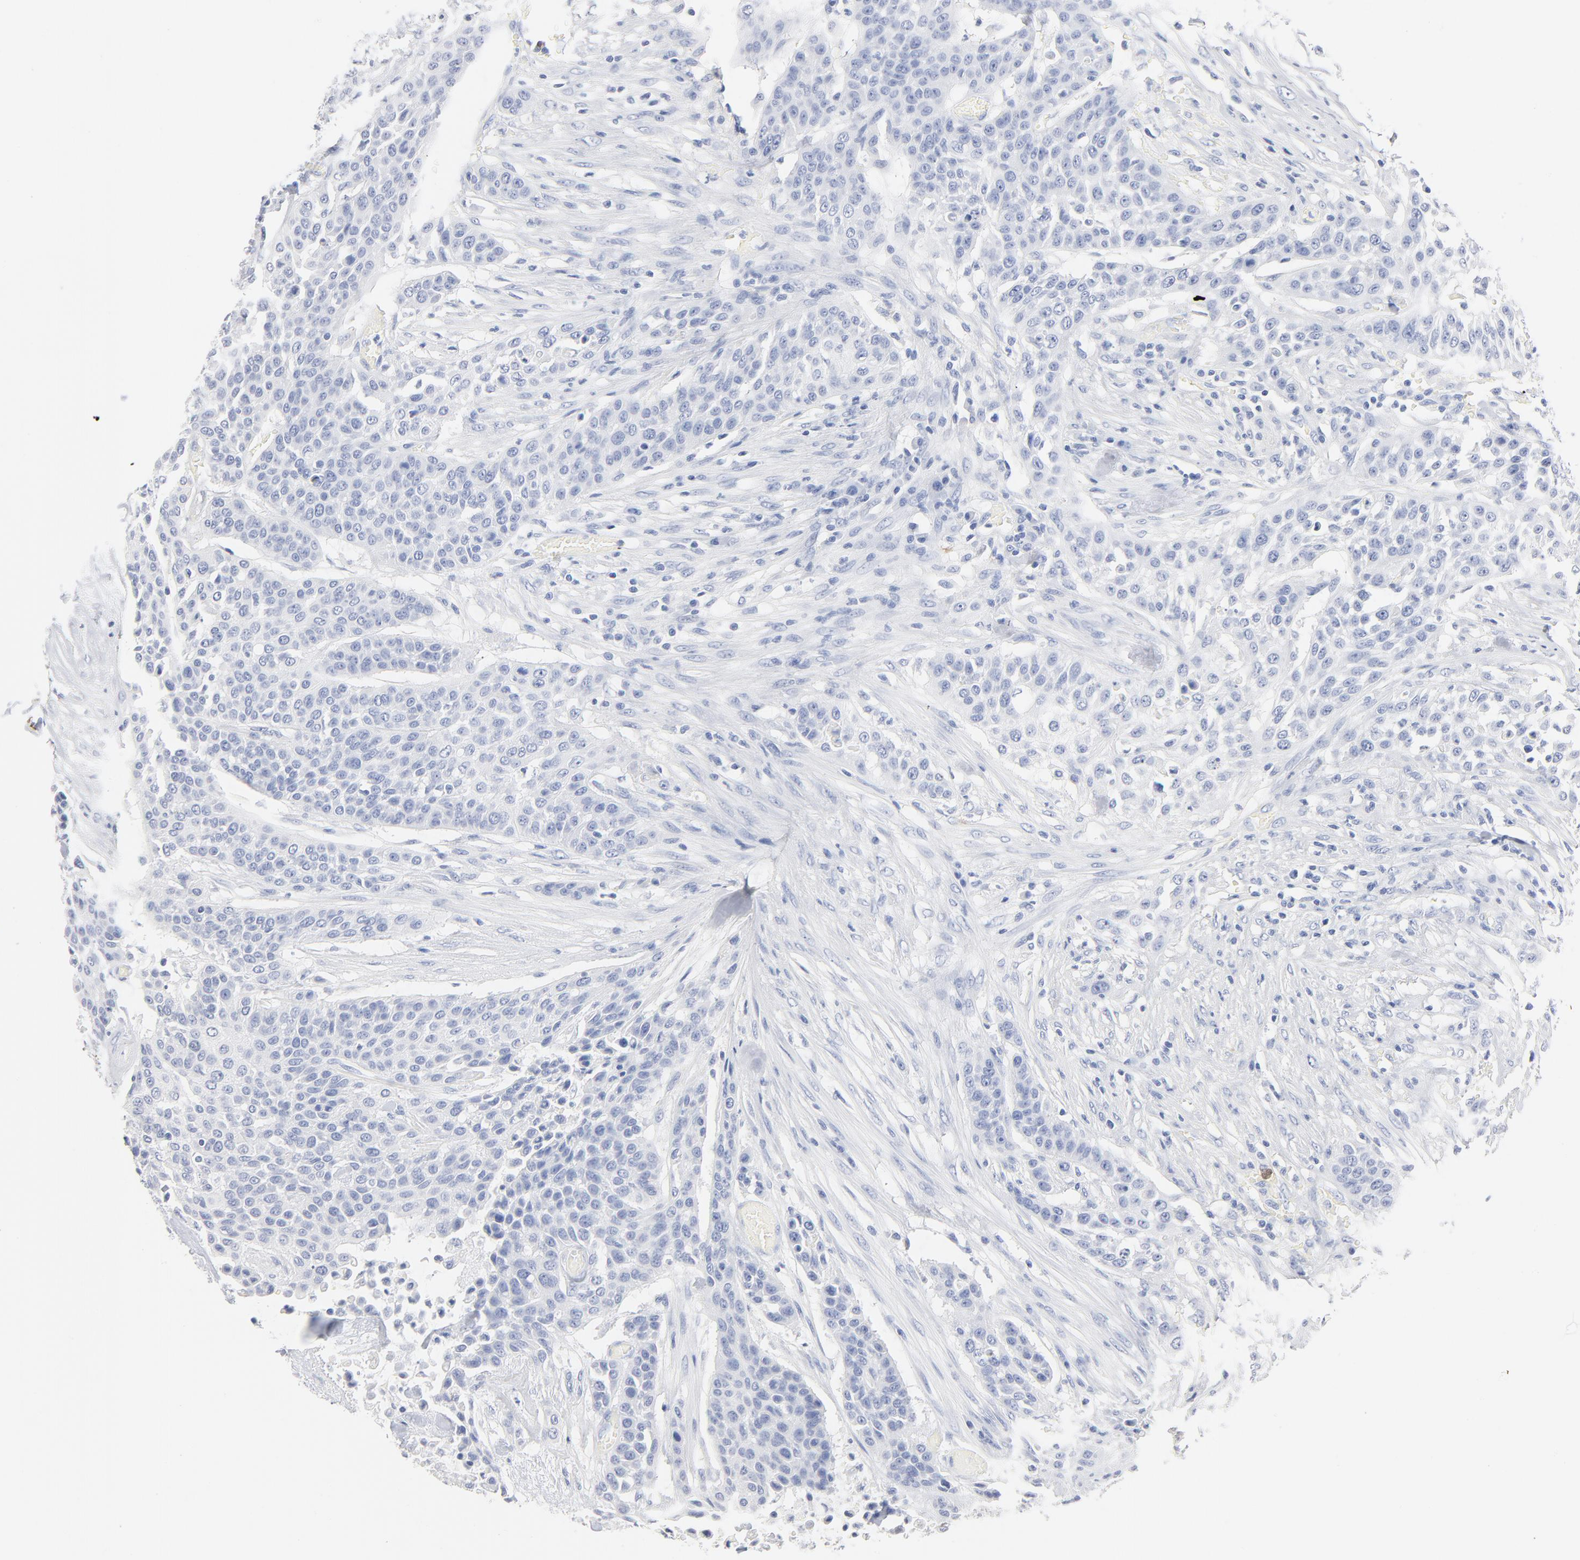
{"staining": {"intensity": "negative", "quantity": "none", "location": "none"}, "tissue": "urothelial cancer", "cell_type": "Tumor cells", "image_type": "cancer", "snomed": [{"axis": "morphology", "description": "Urothelial carcinoma, High grade"}, {"axis": "topography", "description": "Urinary bladder"}], "caption": "Protein analysis of high-grade urothelial carcinoma reveals no significant staining in tumor cells.", "gene": "AGTR1", "patient": {"sex": "male", "age": 74}}